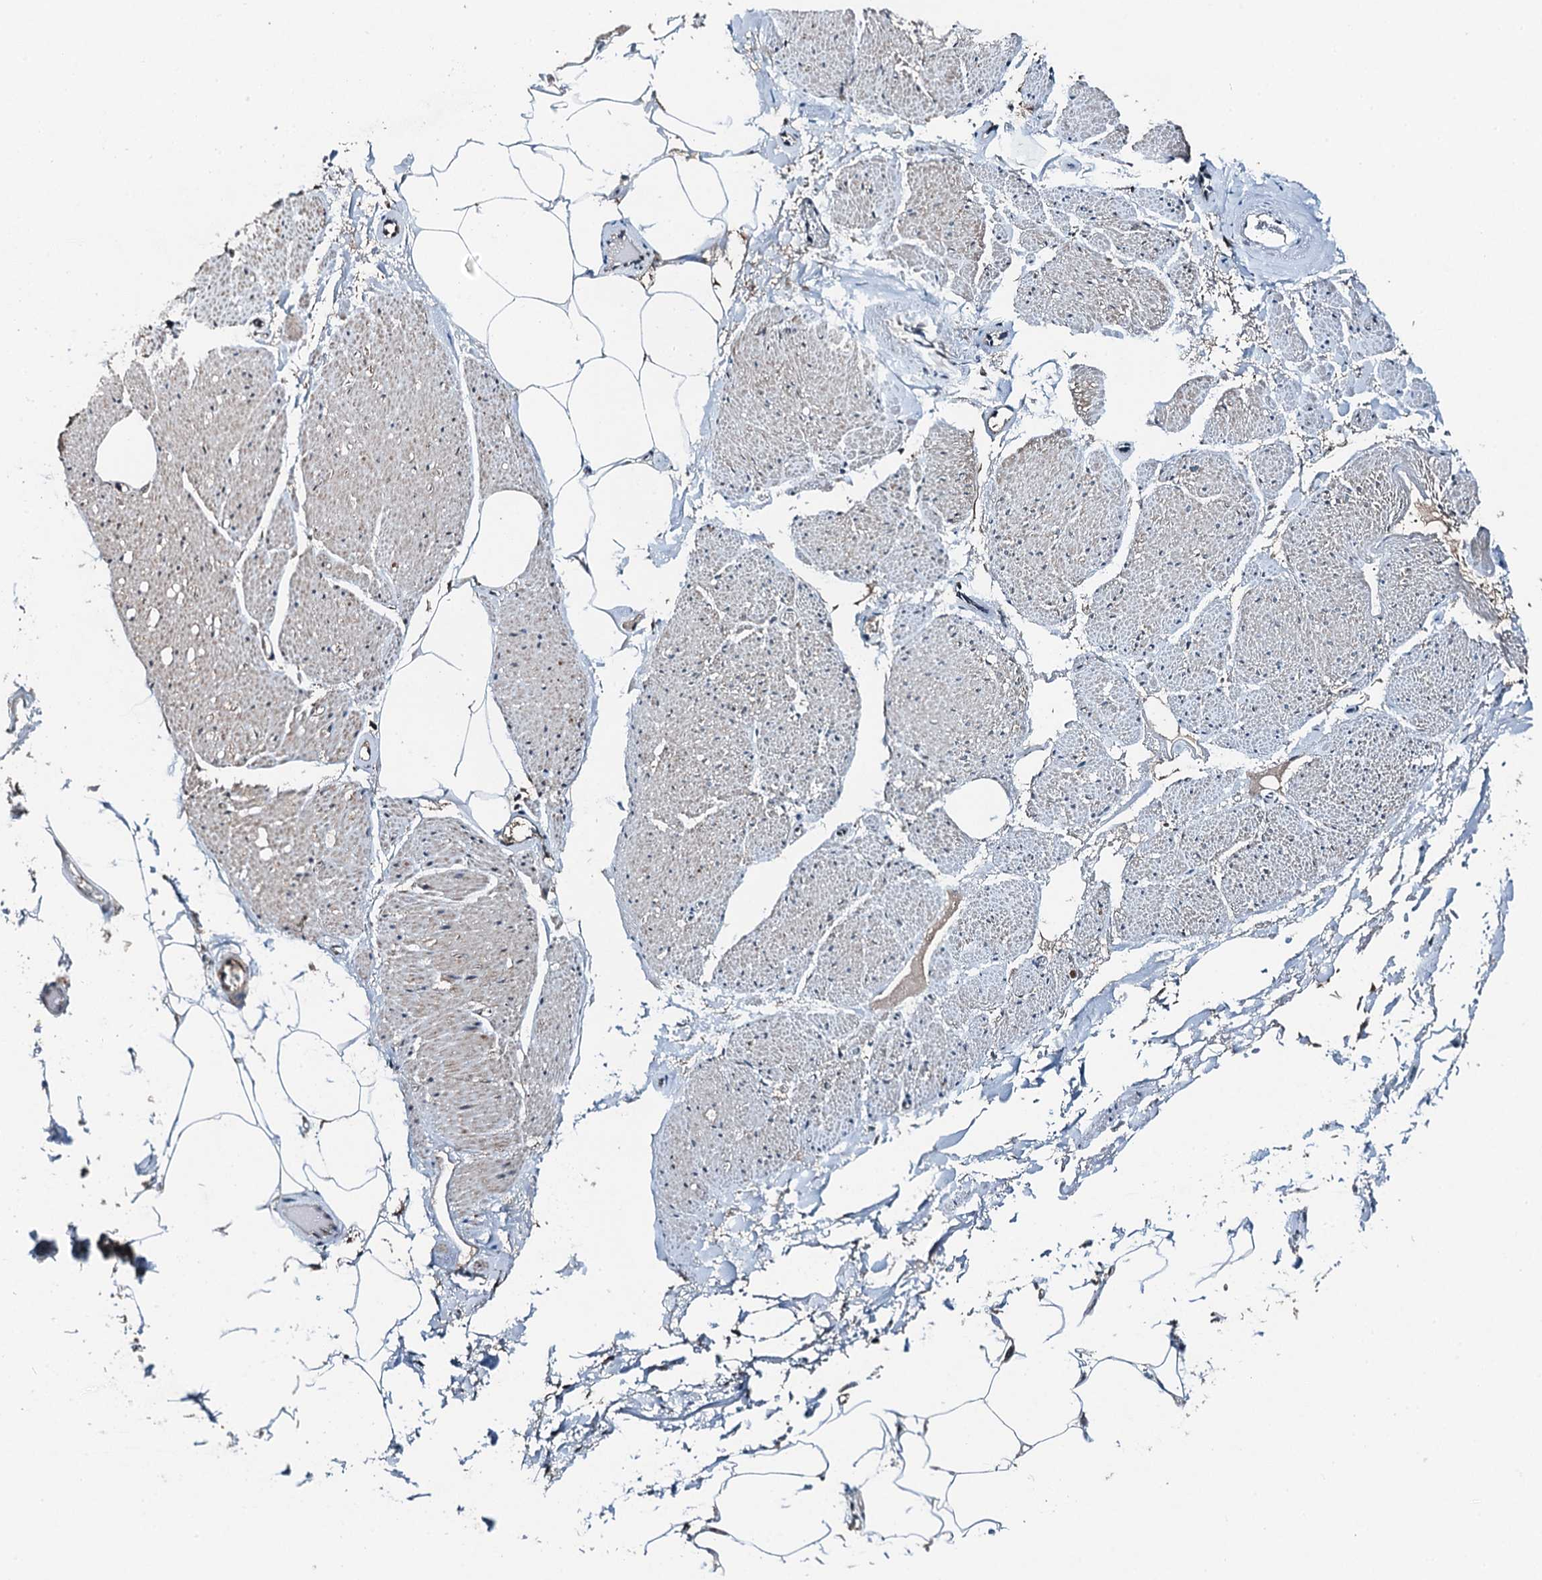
{"staining": {"intensity": "weak", "quantity": ">75%", "location": "cytoplasmic/membranous"}, "tissue": "adipose tissue", "cell_type": "Adipocytes", "image_type": "normal", "snomed": [{"axis": "morphology", "description": "Normal tissue, NOS"}, {"axis": "morphology", "description": "Adenocarcinoma, Low grade"}, {"axis": "topography", "description": "Prostate"}, {"axis": "topography", "description": "Peripheral nerve tissue"}], "caption": "About >75% of adipocytes in normal adipose tissue reveal weak cytoplasmic/membranous protein positivity as visualized by brown immunohistochemical staining.", "gene": "UBXN6", "patient": {"sex": "male", "age": 63}}